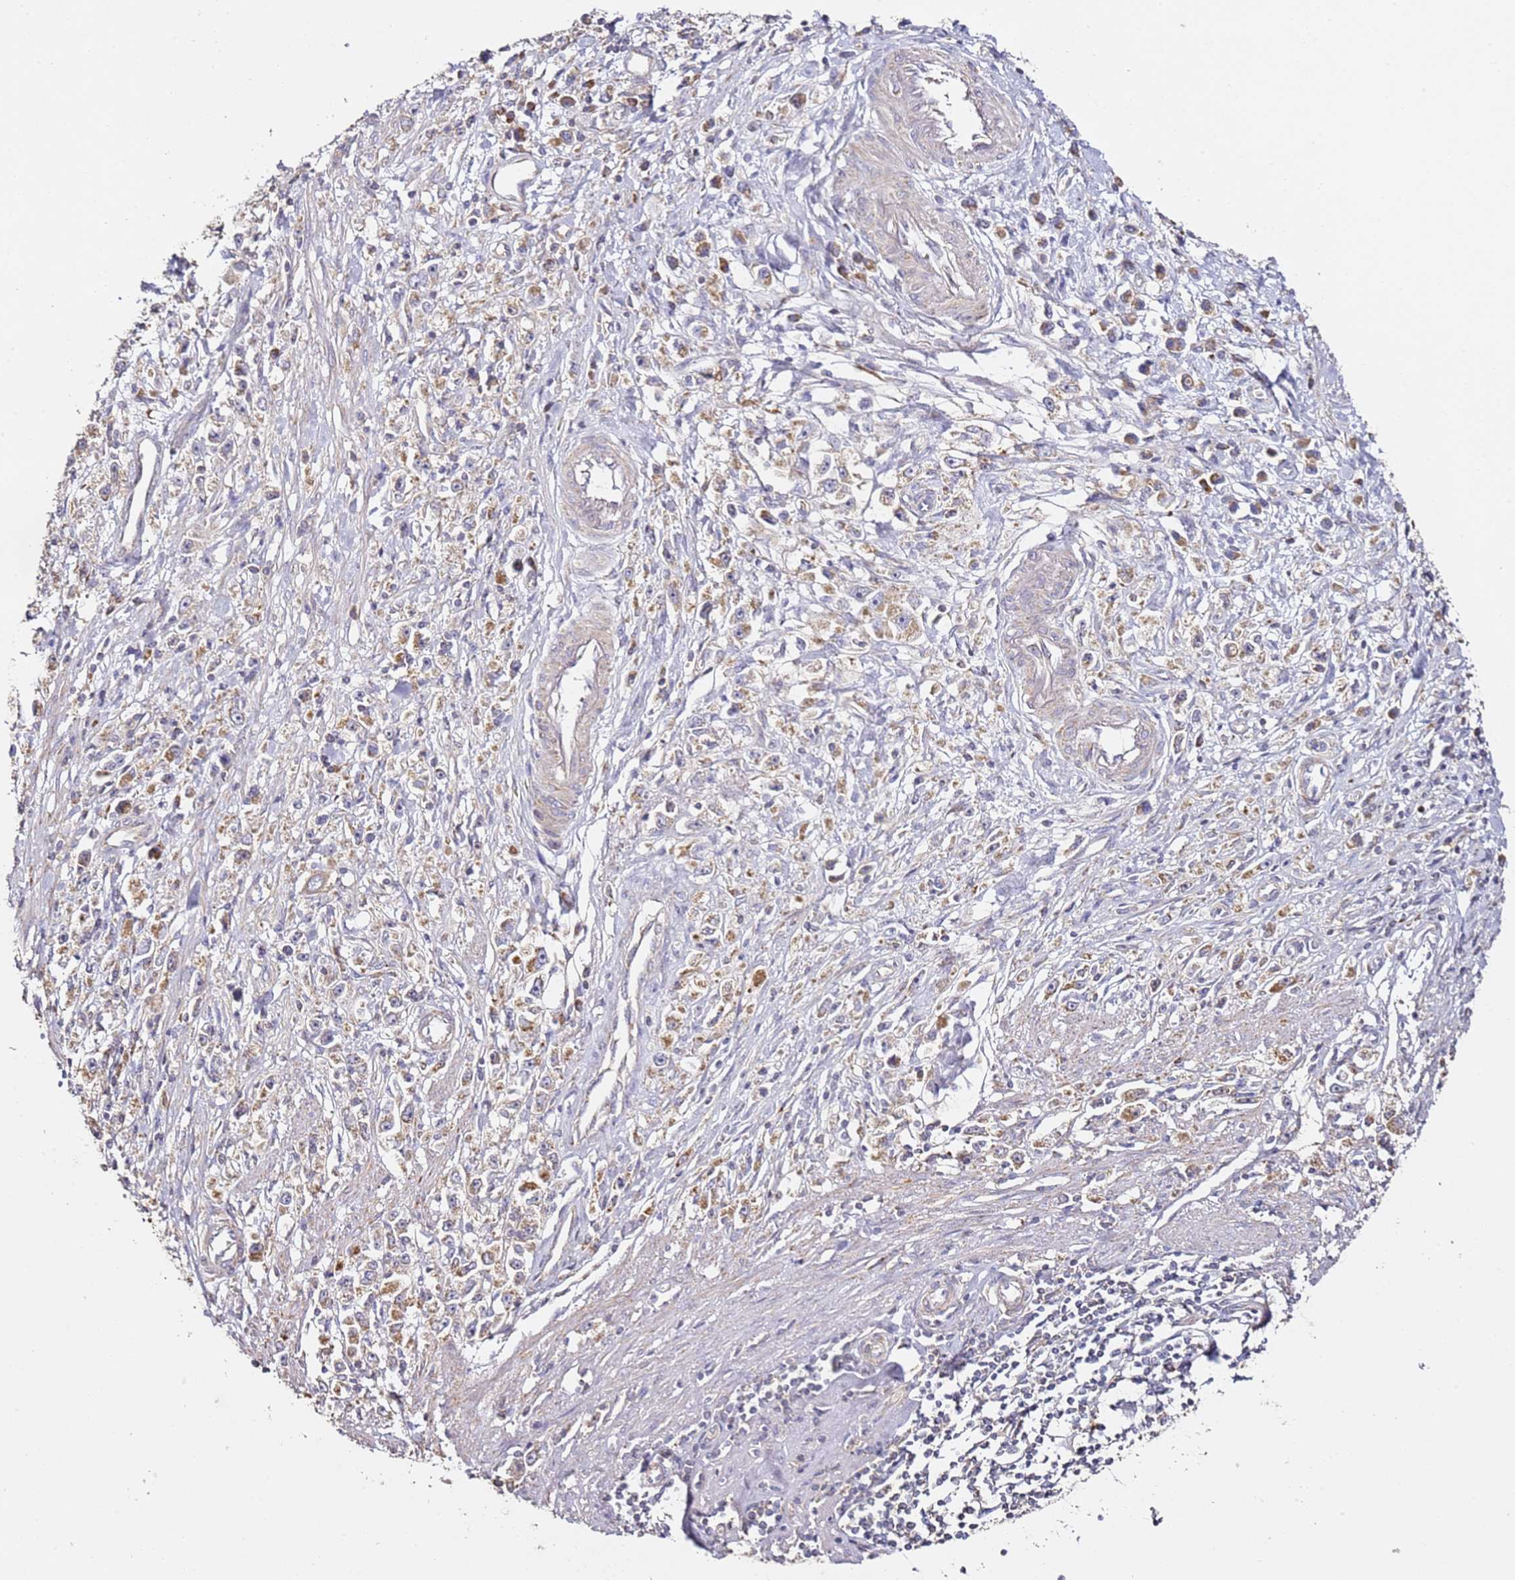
{"staining": {"intensity": "weak", "quantity": "25%-75%", "location": "cytoplasmic/membranous"}, "tissue": "stomach cancer", "cell_type": "Tumor cells", "image_type": "cancer", "snomed": [{"axis": "morphology", "description": "Adenocarcinoma, NOS"}, {"axis": "topography", "description": "Stomach"}], "caption": "Immunohistochemistry (DAB (3,3'-diaminobenzidine)) staining of human stomach cancer exhibits weak cytoplasmic/membranous protein expression in approximately 25%-75% of tumor cells. The protein is shown in brown color, while the nuclei are stained blue.", "gene": "OR2B11", "patient": {"sex": "female", "age": 59}}